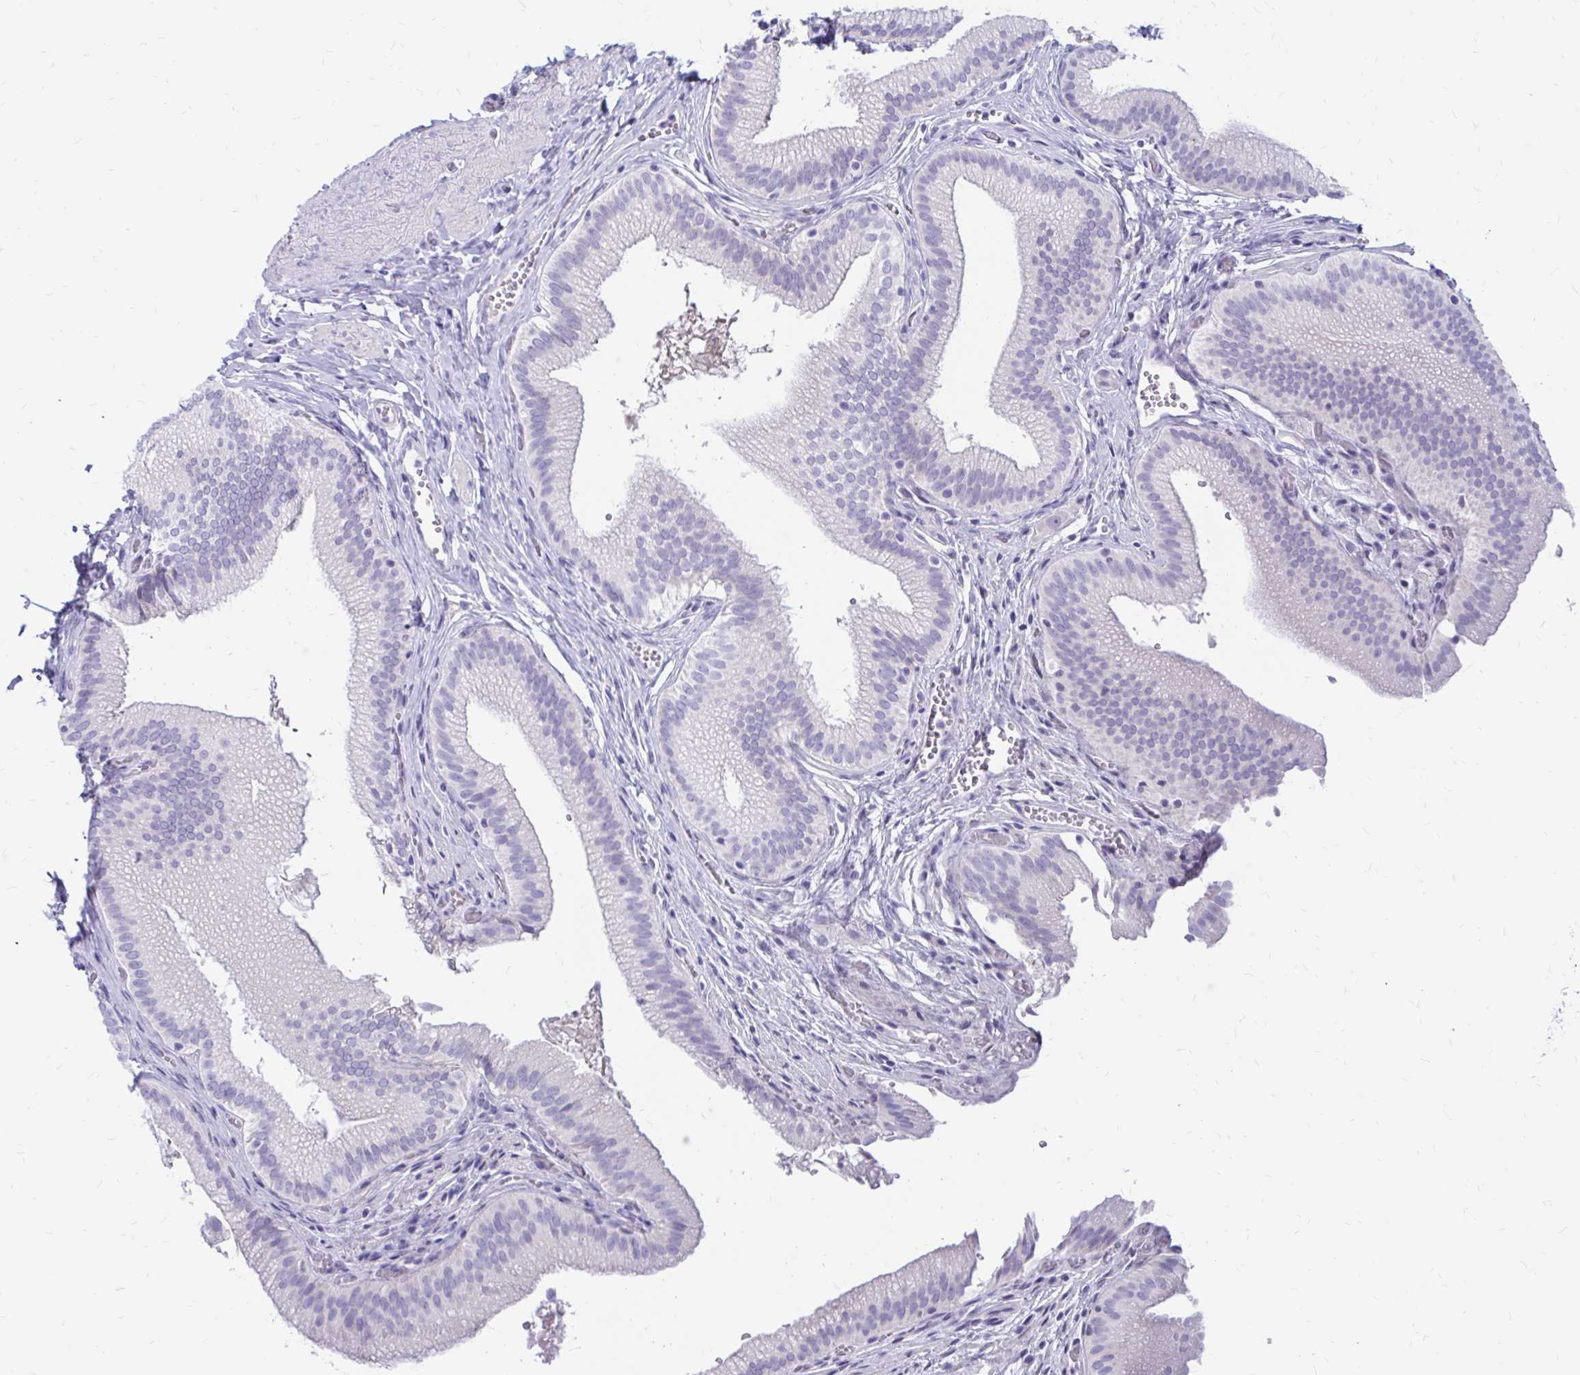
{"staining": {"intensity": "negative", "quantity": "none", "location": "none"}, "tissue": "gallbladder", "cell_type": "Glandular cells", "image_type": "normal", "snomed": [{"axis": "morphology", "description": "Normal tissue, NOS"}, {"axis": "topography", "description": "Gallbladder"}, {"axis": "topography", "description": "Peripheral nerve tissue"}], "caption": "Human gallbladder stained for a protein using IHC shows no staining in glandular cells.", "gene": "IGSF5", "patient": {"sex": "male", "age": 17}}